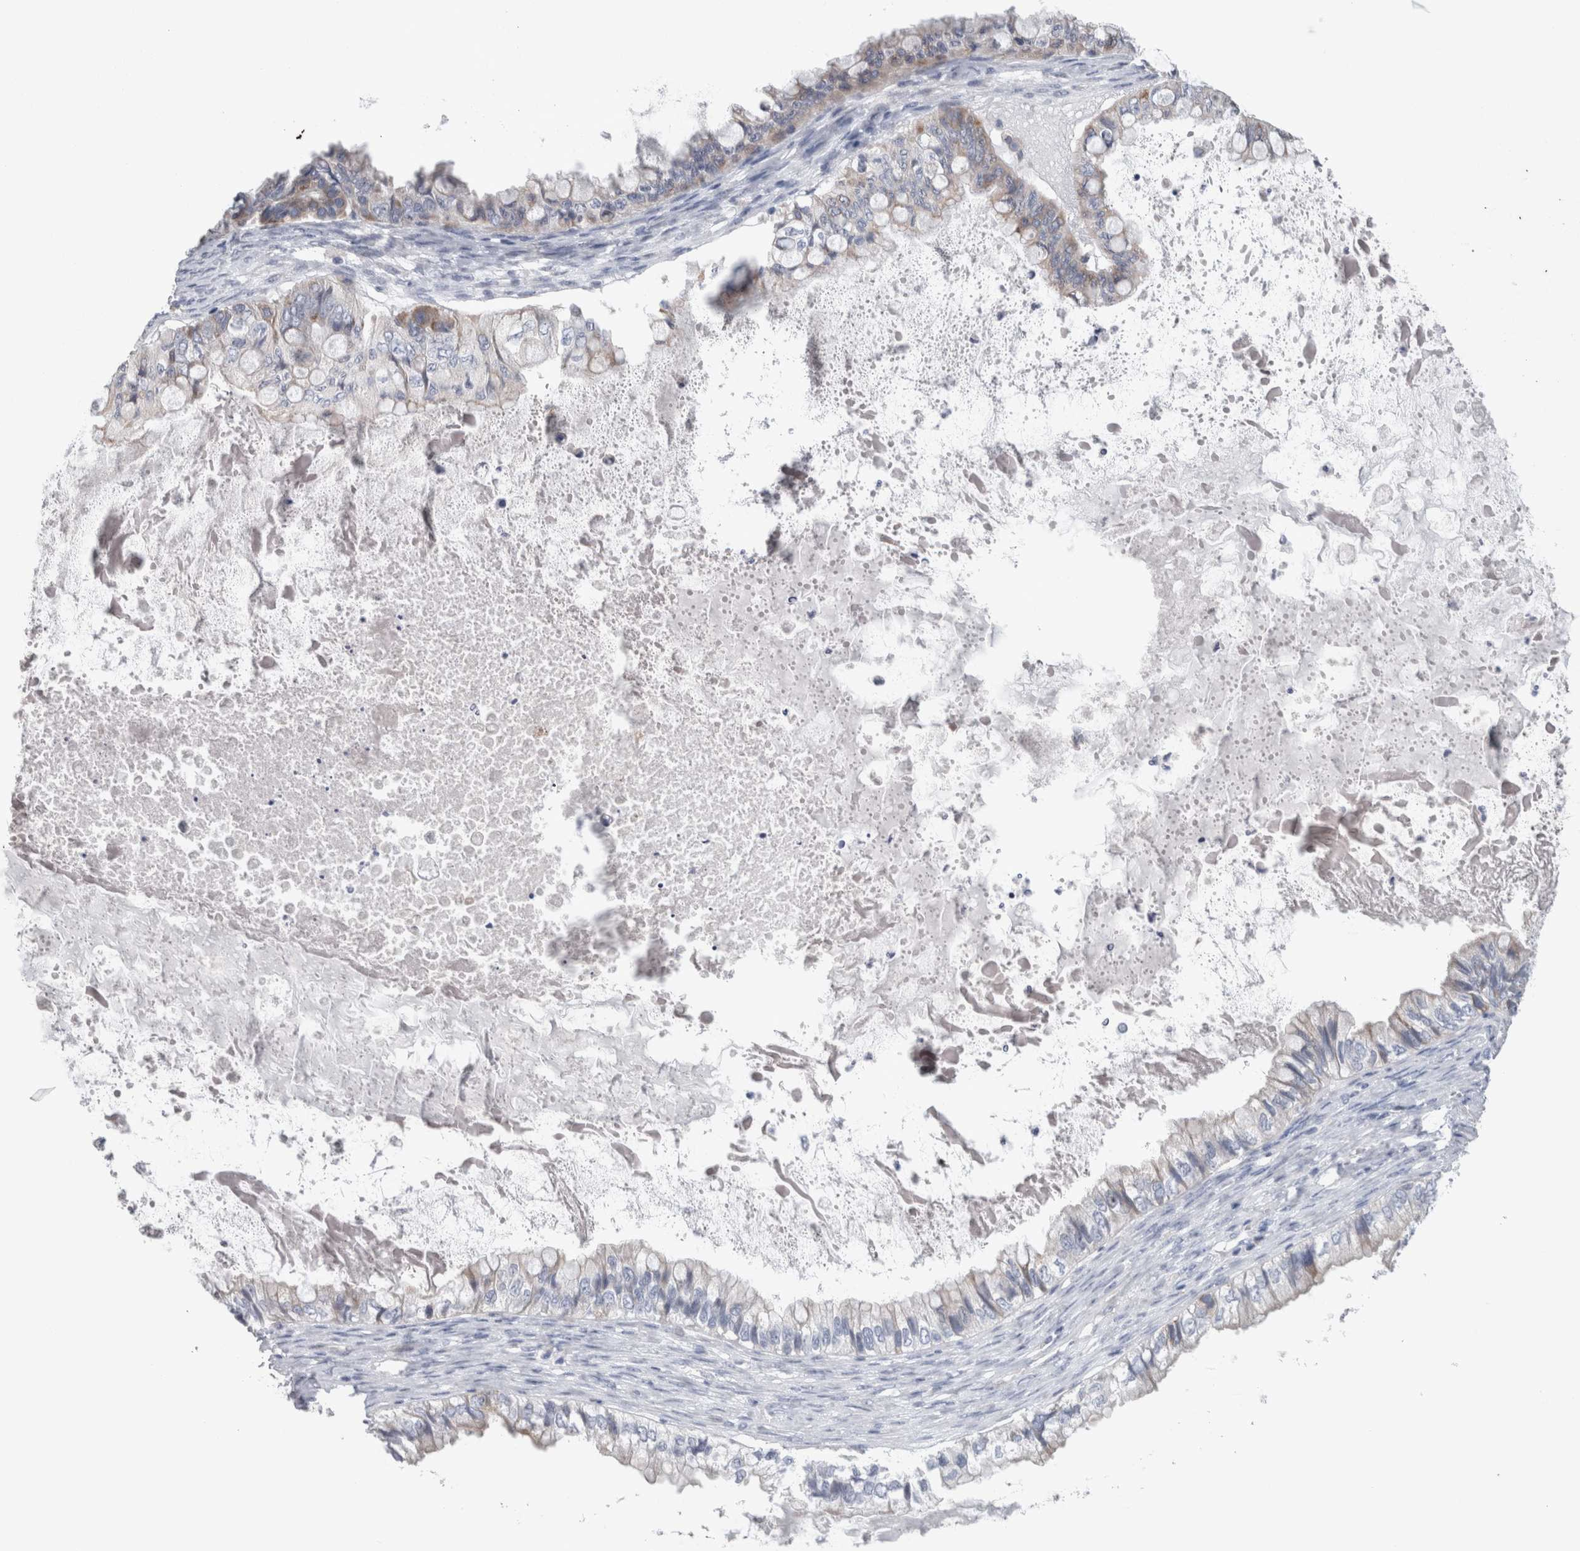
{"staining": {"intensity": "negative", "quantity": "none", "location": "none"}, "tissue": "ovarian cancer", "cell_type": "Tumor cells", "image_type": "cancer", "snomed": [{"axis": "morphology", "description": "Cystadenocarcinoma, mucinous, NOS"}, {"axis": "topography", "description": "Ovary"}], "caption": "Immunohistochemical staining of mucinous cystadenocarcinoma (ovarian) demonstrates no significant staining in tumor cells.", "gene": "GDAP1", "patient": {"sex": "female", "age": 80}}